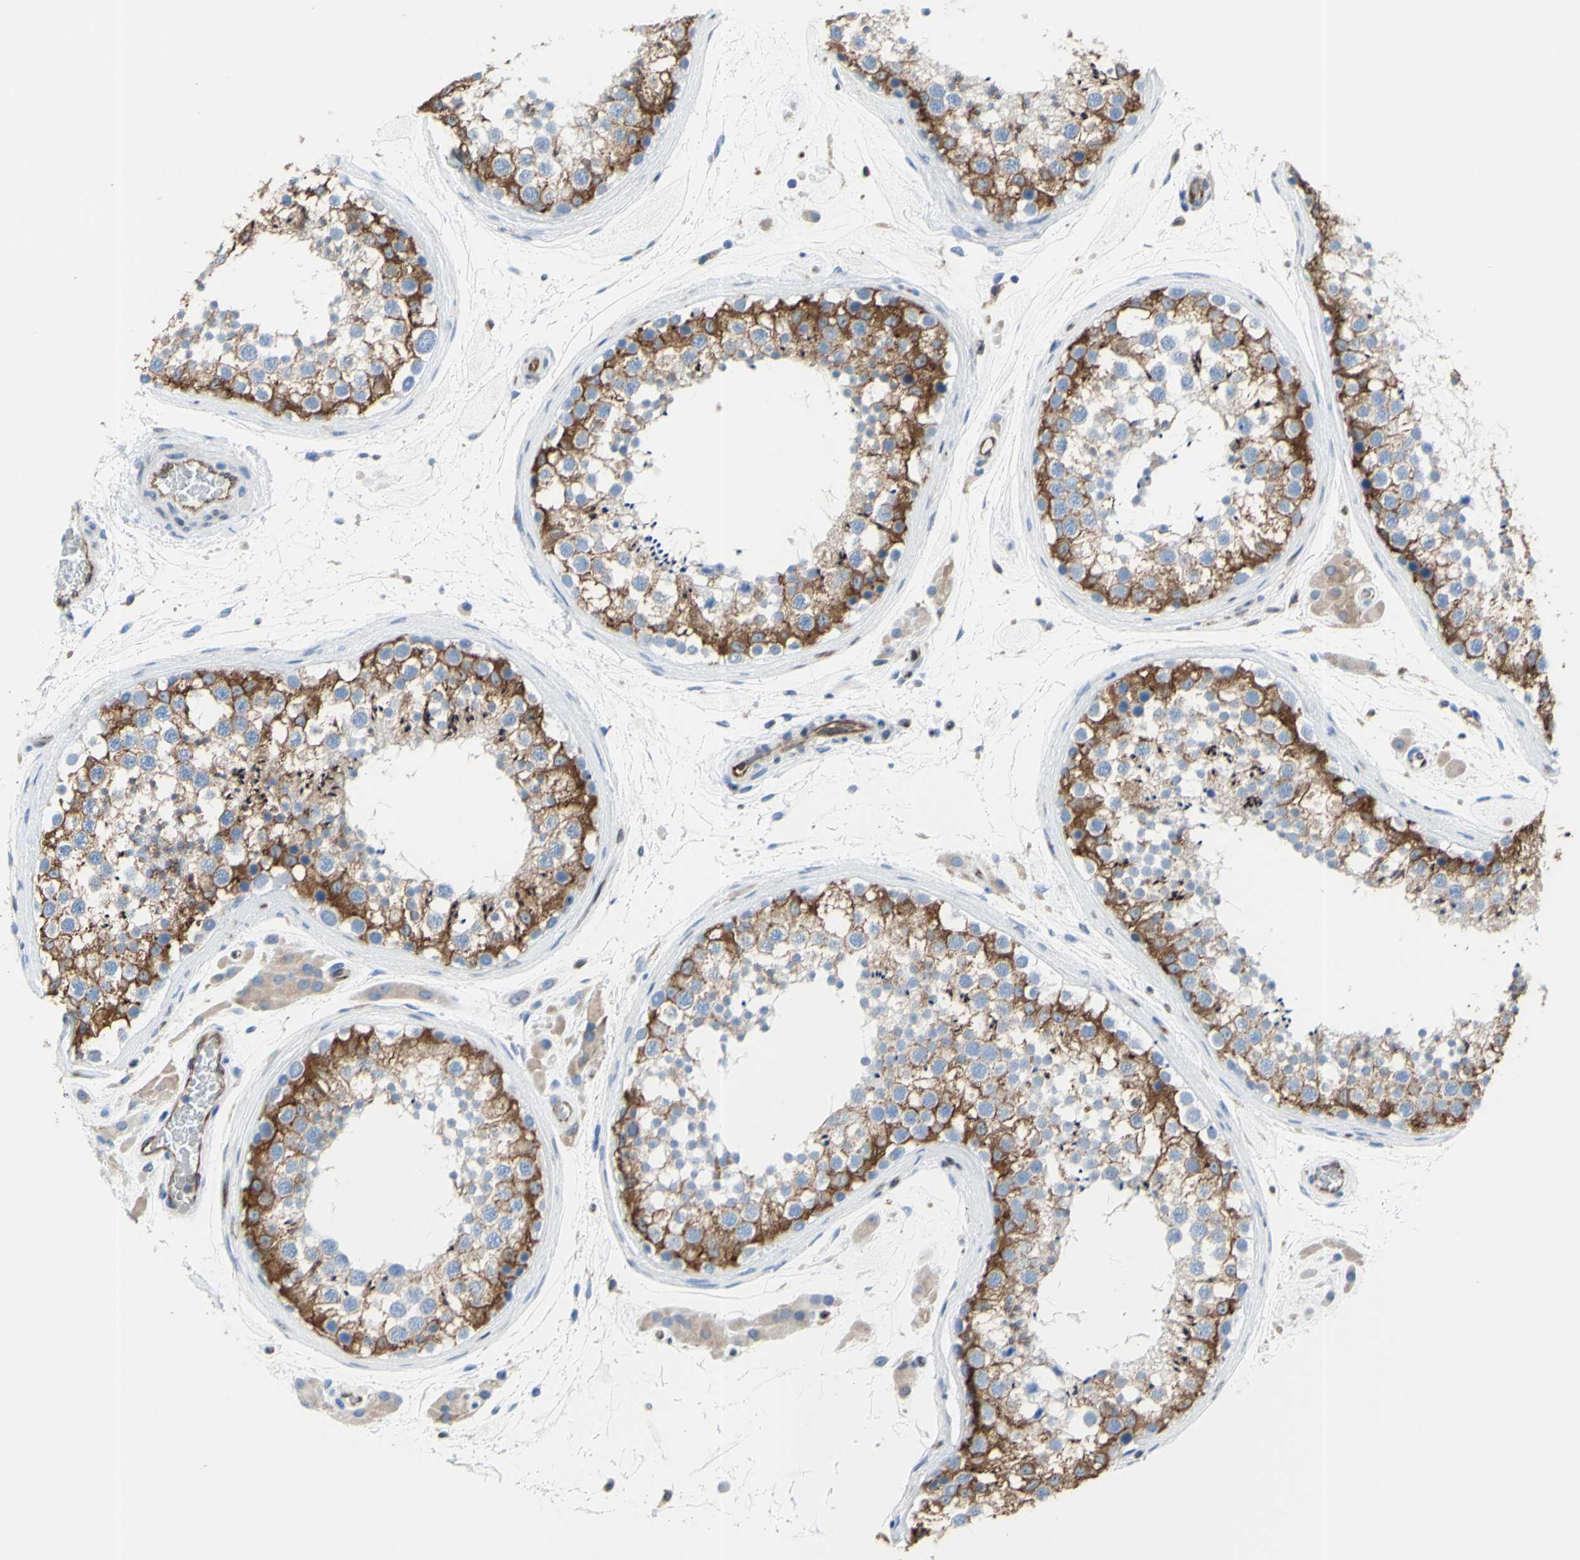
{"staining": {"intensity": "moderate", "quantity": ">75%", "location": "cytoplasmic/membranous"}, "tissue": "testis", "cell_type": "Cells in seminiferous ducts", "image_type": "normal", "snomed": [{"axis": "morphology", "description": "Normal tissue, NOS"}, {"axis": "topography", "description": "Testis"}], "caption": "Immunohistochemistry (IHC) photomicrograph of benign testis: testis stained using IHC exhibits medium levels of moderate protein expression localized specifically in the cytoplasmic/membranous of cells in seminiferous ducts, appearing as a cytoplasmic/membranous brown color.", "gene": "MGST2", "patient": {"sex": "male", "age": 46}}